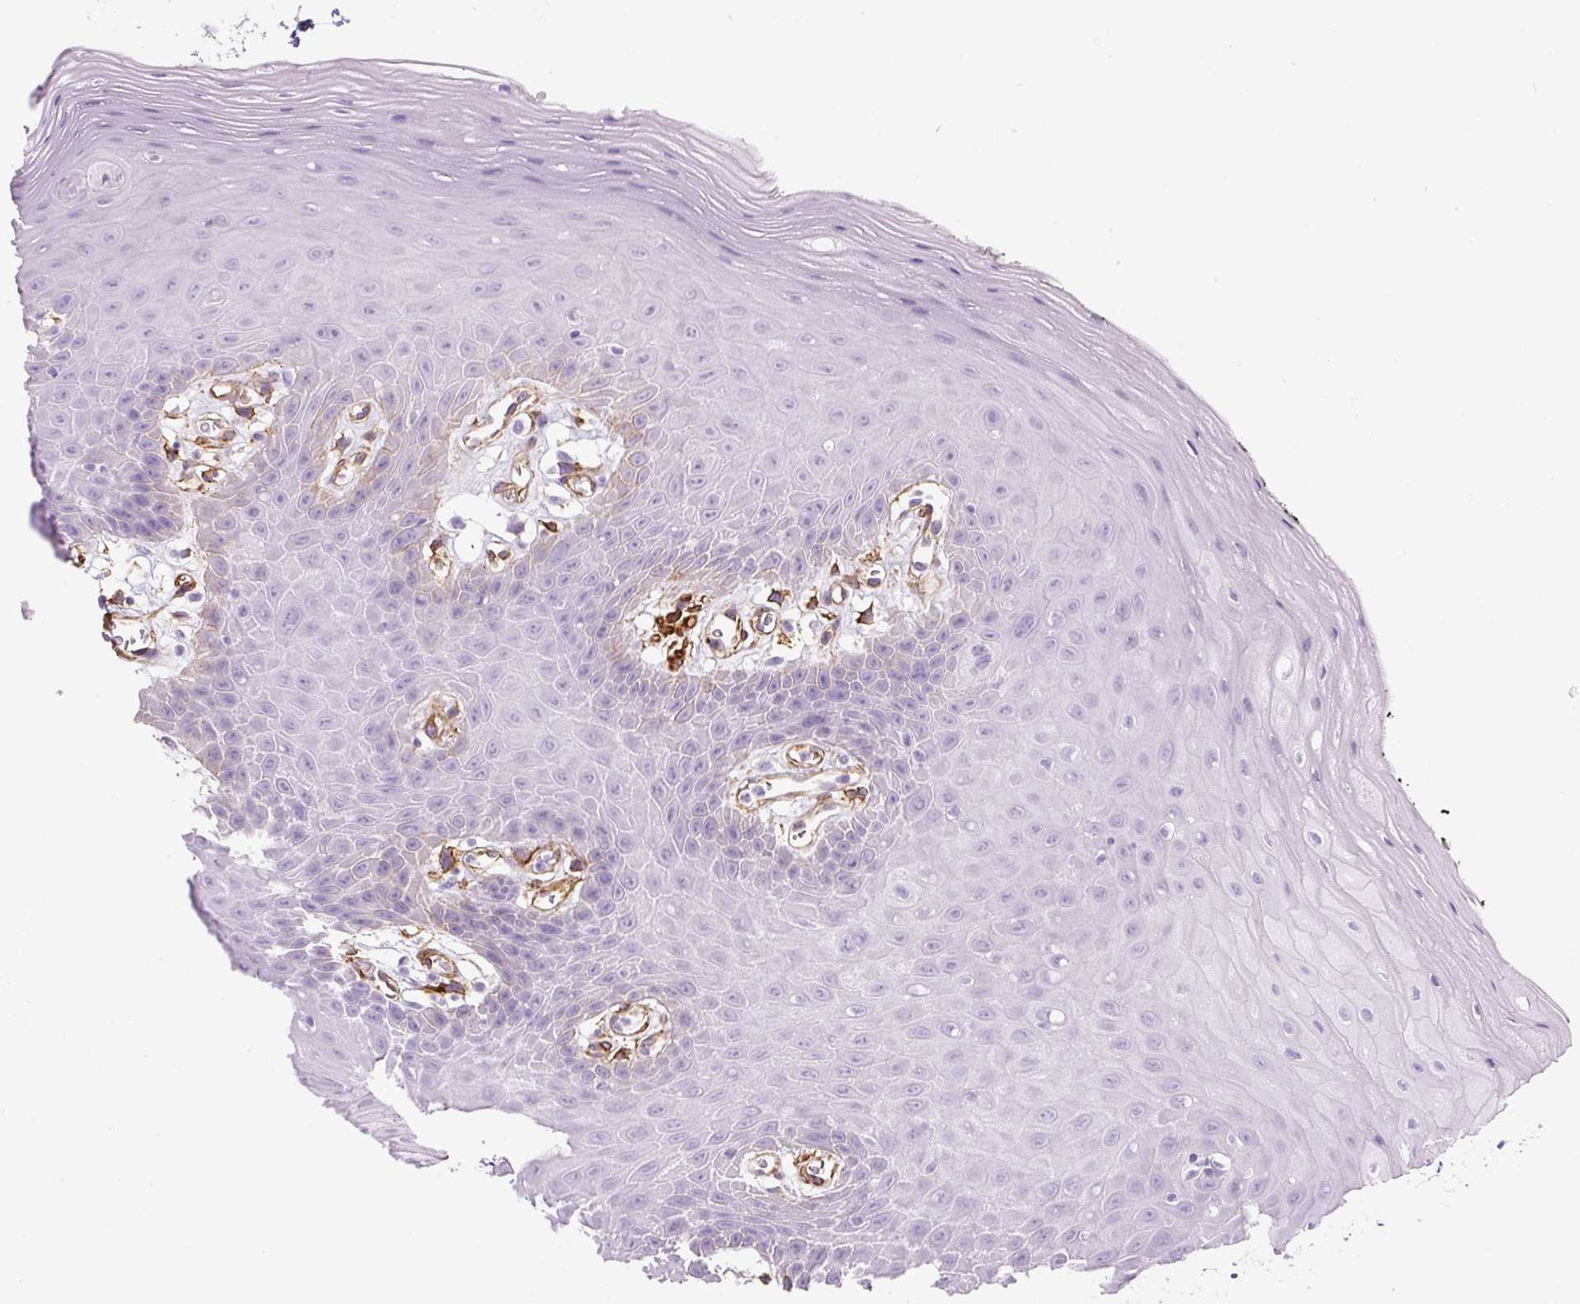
{"staining": {"intensity": "moderate", "quantity": "<25%", "location": "cytoplasmic/membranous"}, "tissue": "oral mucosa", "cell_type": "Squamous epithelial cells", "image_type": "normal", "snomed": [{"axis": "morphology", "description": "Normal tissue, NOS"}, {"axis": "topography", "description": "Oral tissue"}], "caption": "The micrograph shows staining of normal oral mucosa, revealing moderate cytoplasmic/membranous protein positivity (brown color) within squamous epithelial cells. (DAB (3,3'-diaminobenzidine) IHC with brightfield microscopy, high magnification).", "gene": "CAVIN3", "patient": {"sex": "female", "age": 59}}